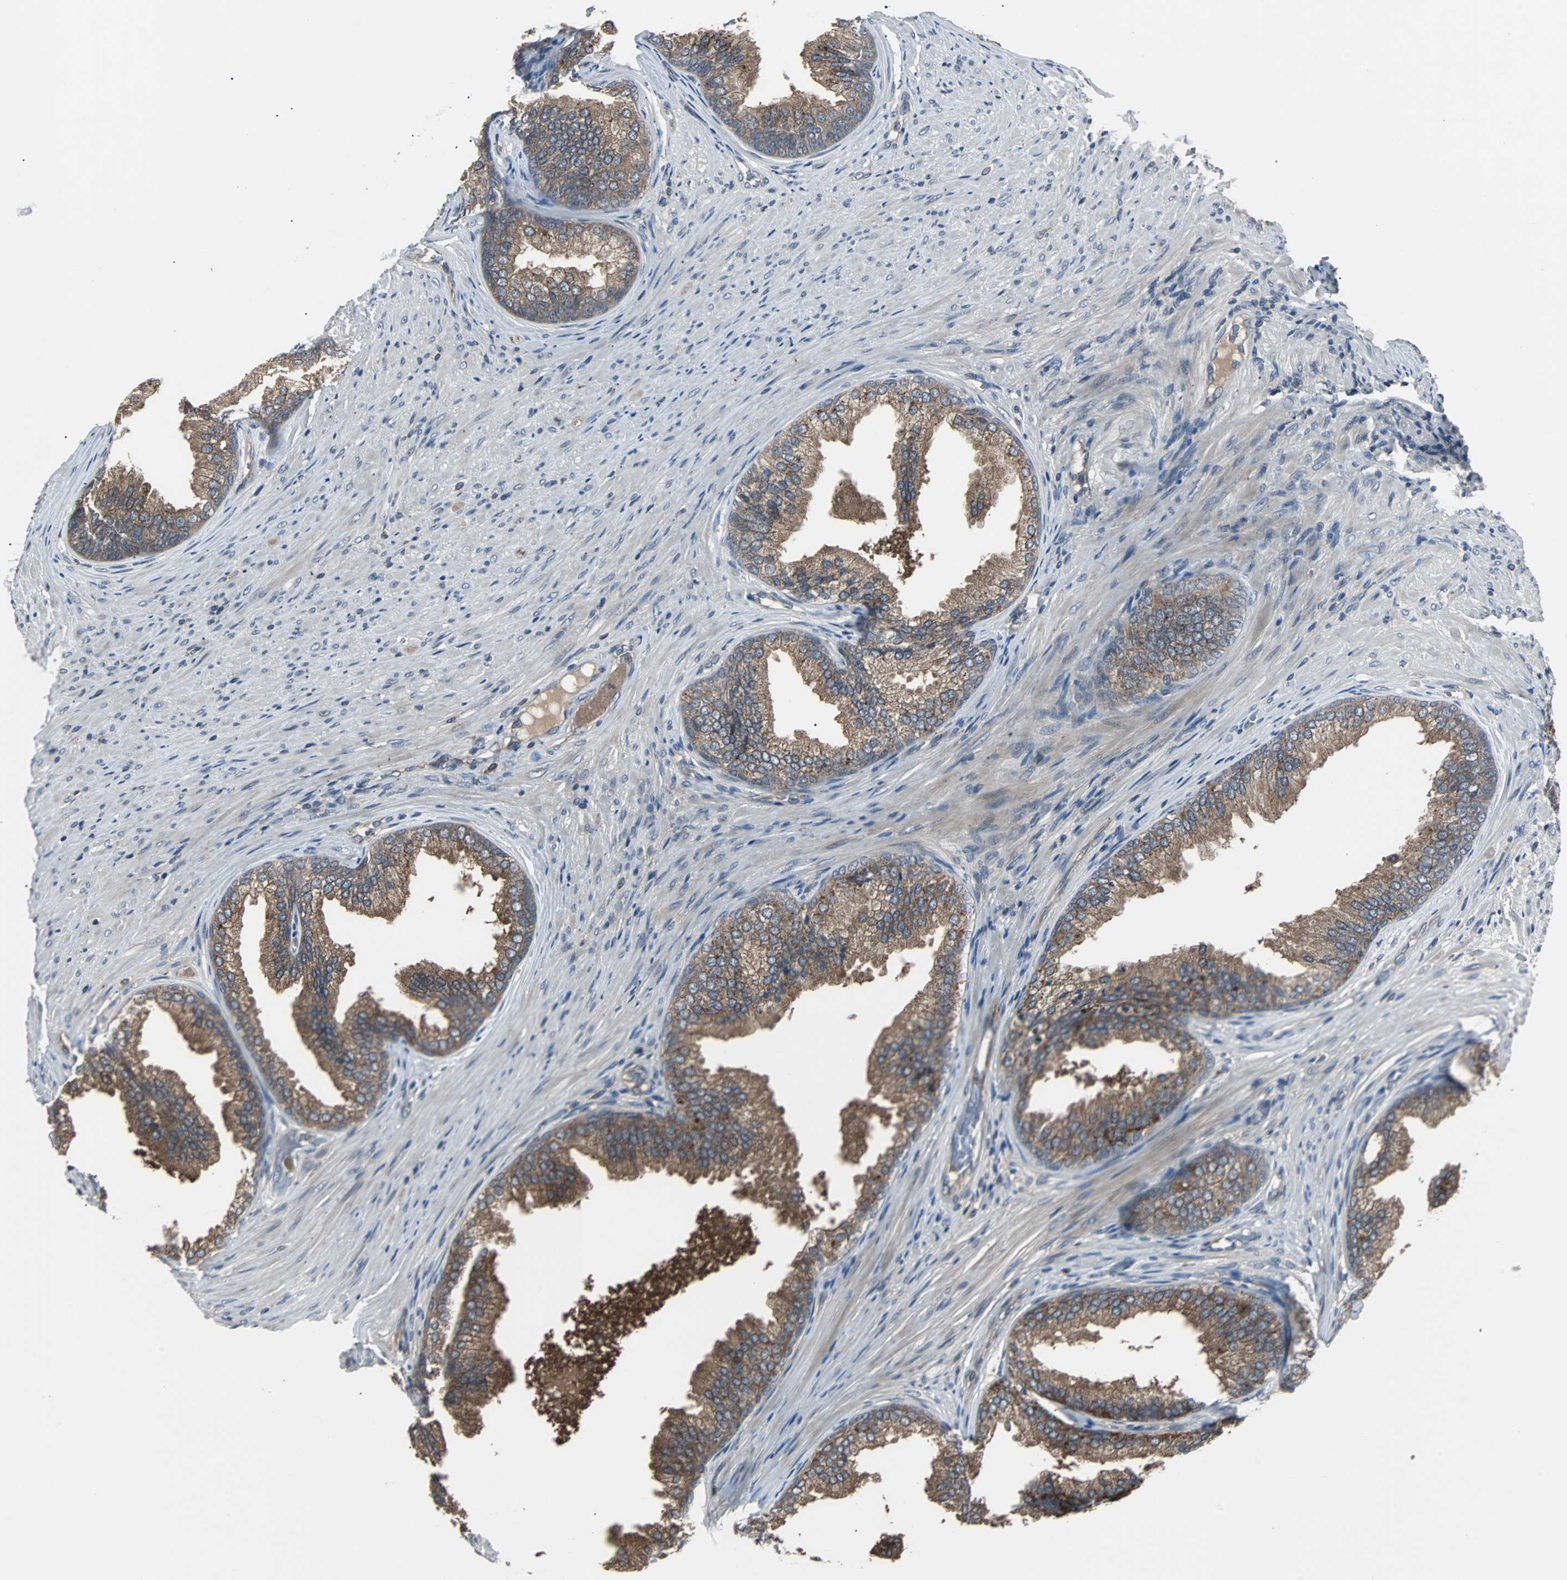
{"staining": {"intensity": "moderate", "quantity": ">75%", "location": "cytoplasmic/membranous"}, "tissue": "prostate", "cell_type": "Glandular cells", "image_type": "normal", "snomed": [{"axis": "morphology", "description": "Normal tissue, NOS"}, {"axis": "topography", "description": "Prostate"}], "caption": "This photomicrograph shows IHC staining of unremarkable human prostate, with medium moderate cytoplasmic/membranous staining in approximately >75% of glandular cells.", "gene": "ARF1", "patient": {"sex": "male", "age": 76}}